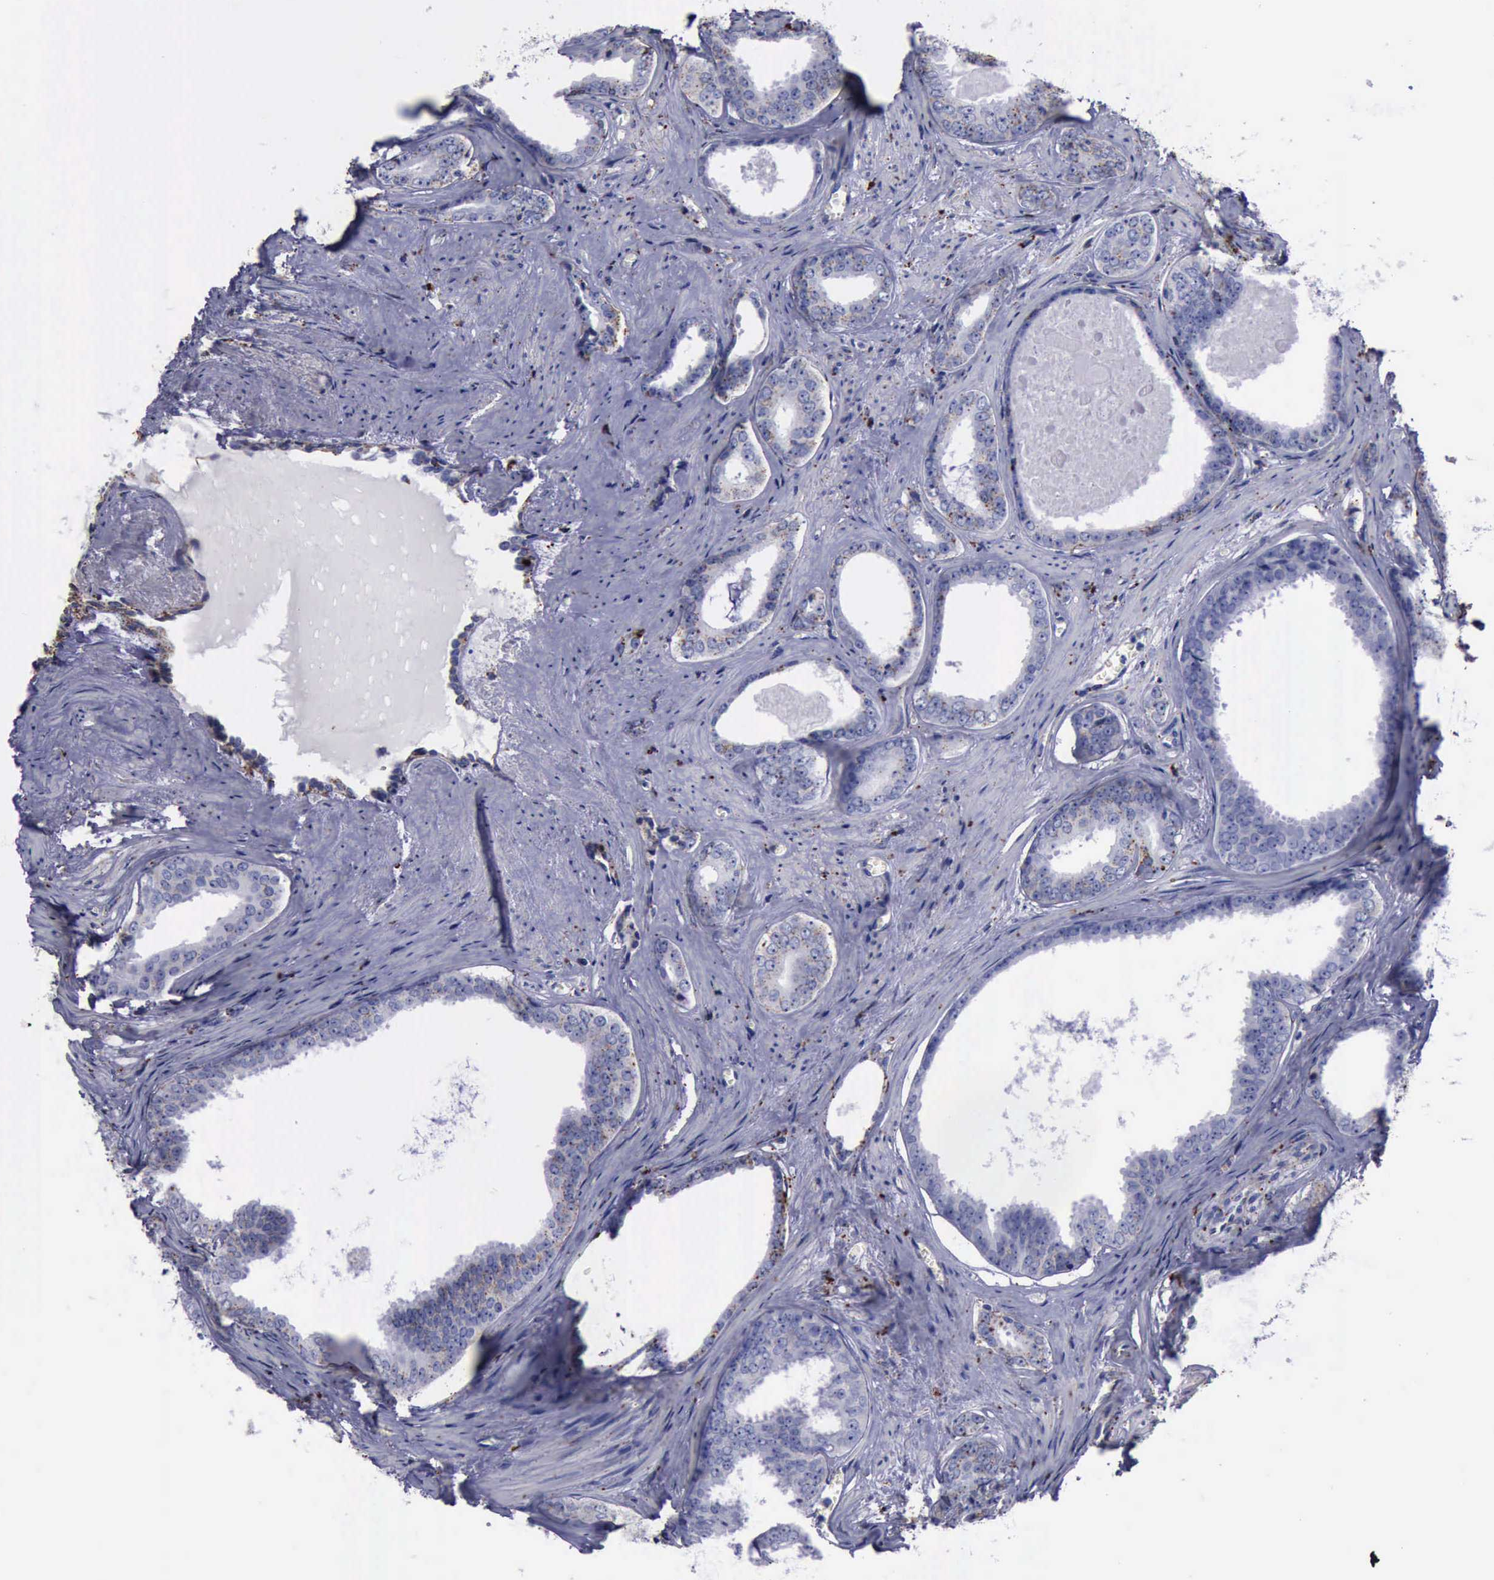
{"staining": {"intensity": "weak", "quantity": "<25%", "location": "cytoplasmic/membranous"}, "tissue": "prostate cancer", "cell_type": "Tumor cells", "image_type": "cancer", "snomed": [{"axis": "morphology", "description": "Adenocarcinoma, Medium grade"}, {"axis": "topography", "description": "Prostate"}], "caption": "The immunohistochemistry (IHC) image has no significant expression in tumor cells of prostate cancer tissue.", "gene": "CTSD", "patient": {"sex": "male", "age": 79}}